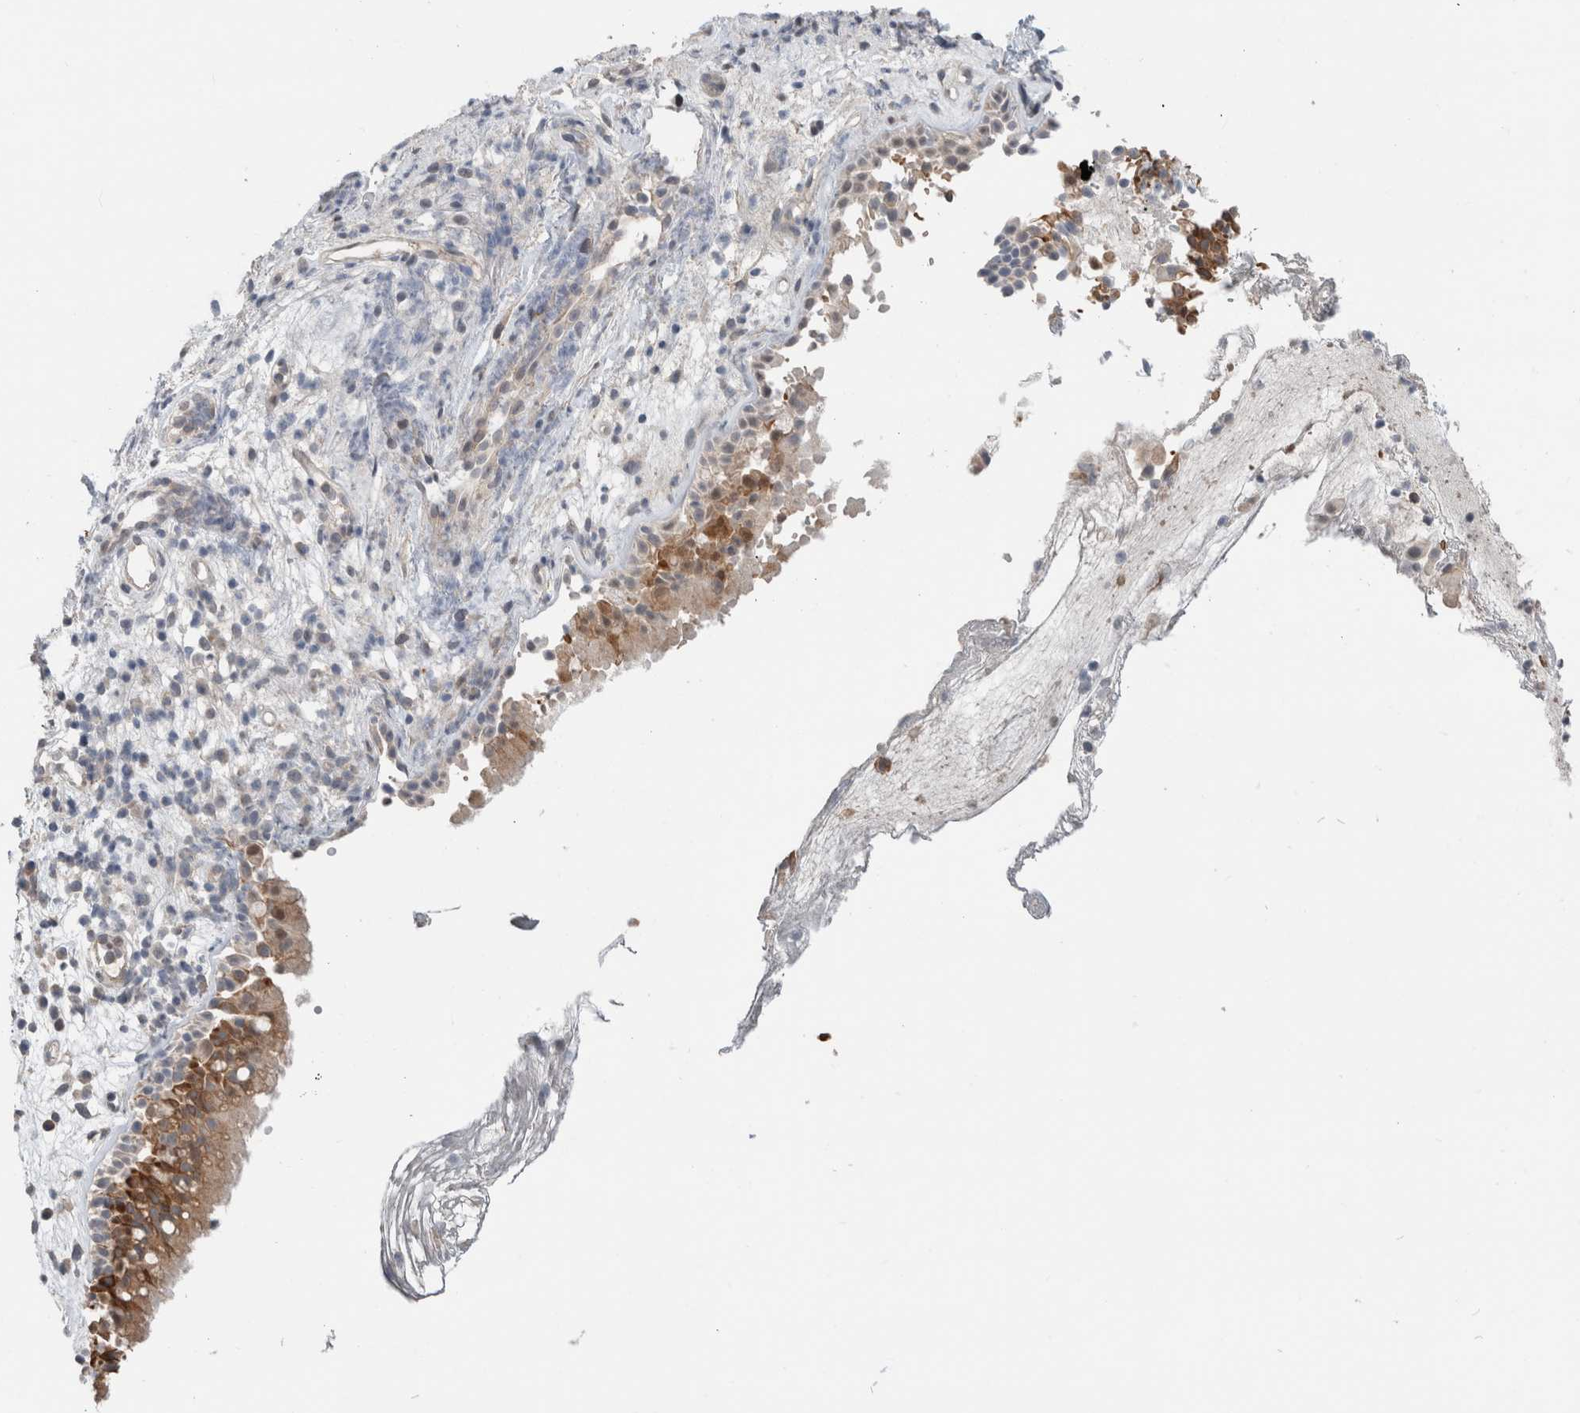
{"staining": {"intensity": "moderate", "quantity": ">75%", "location": "cytoplasmic/membranous"}, "tissue": "nasopharynx", "cell_type": "Respiratory epithelial cells", "image_type": "normal", "snomed": [{"axis": "morphology", "description": "Normal tissue, NOS"}, {"axis": "morphology", "description": "Inflammation, NOS"}, {"axis": "topography", "description": "Nasopharynx"}], "caption": "Protein staining displays moderate cytoplasmic/membranous positivity in about >75% of respiratory epithelial cells in unremarkable nasopharynx.", "gene": "XPNPEP1", "patient": {"sex": "male", "age": 54}}